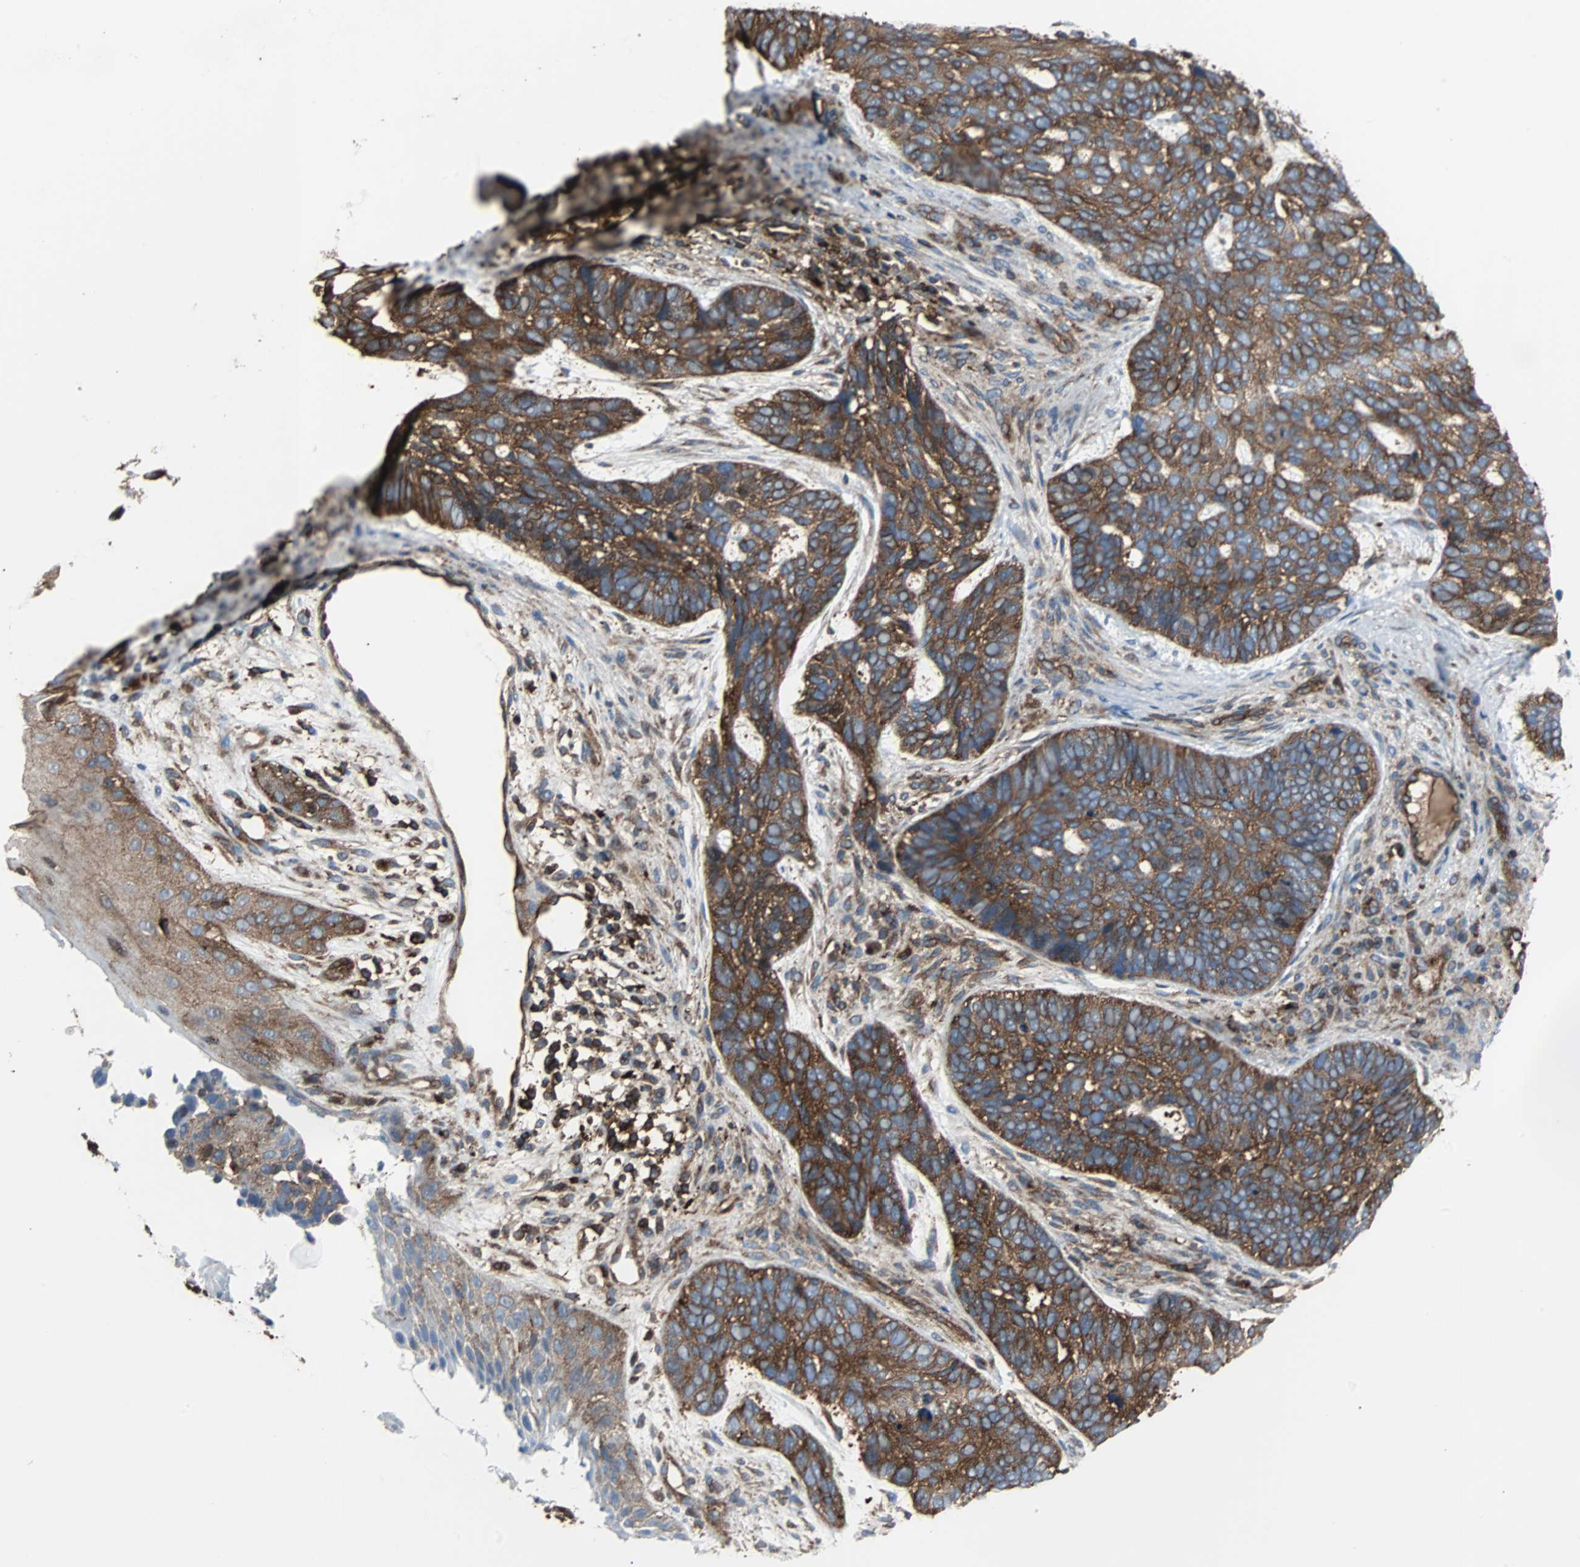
{"staining": {"intensity": "strong", "quantity": ">75%", "location": "cytoplasmic/membranous"}, "tissue": "skin cancer", "cell_type": "Tumor cells", "image_type": "cancer", "snomed": [{"axis": "morphology", "description": "Basal cell carcinoma"}, {"axis": "topography", "description": "Skin"}], "caption": "IHC of skin cancer demonstrates high levels of strong cytoplasmic/membranous positivity in about >75% of tumor cells.", "gene": "RELA", "patient": {"sex": "male", "age": 87}}